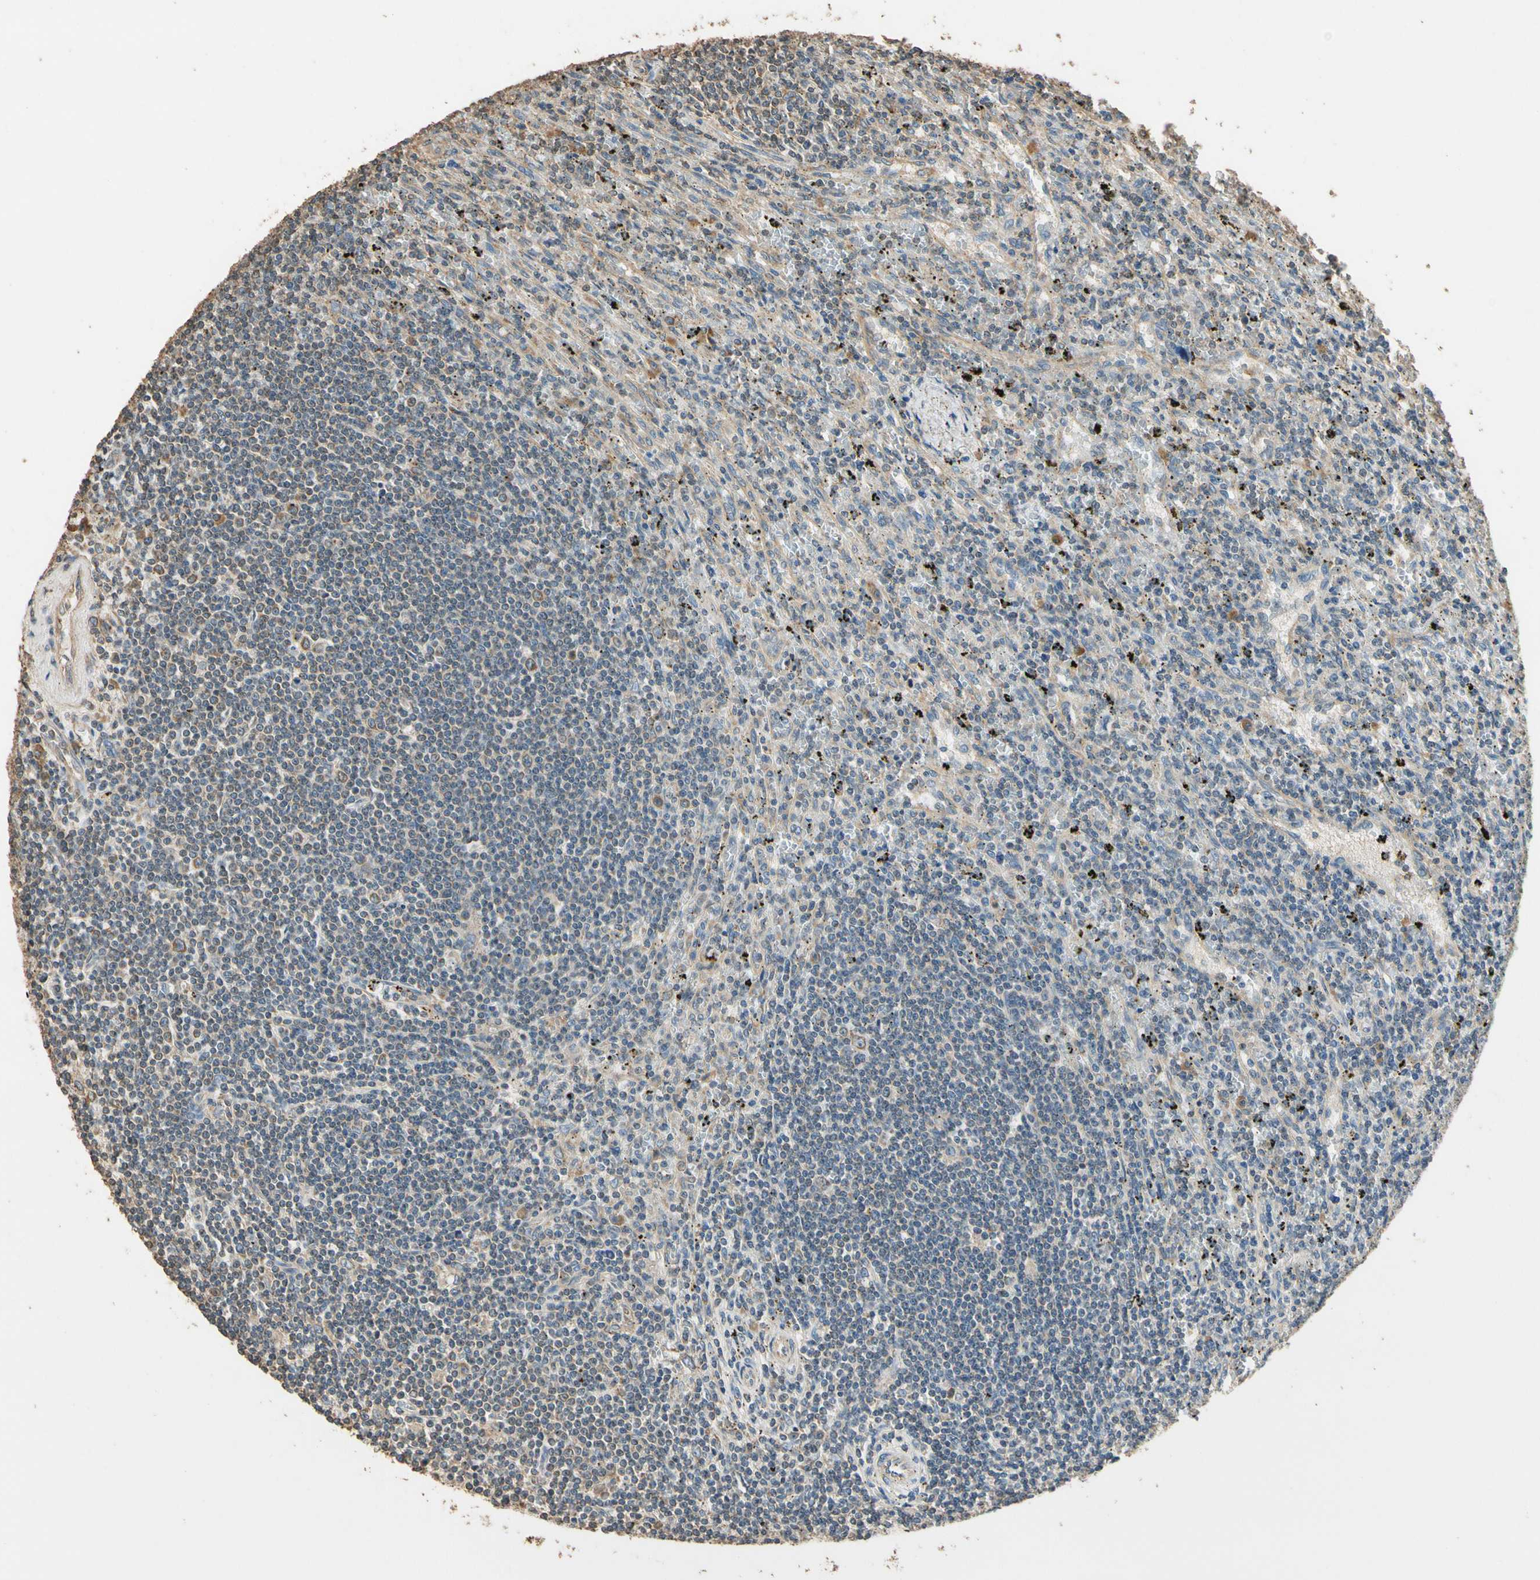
{"staining": {"intensity": "moderate", "quantity": "<25%", "location": "cytoplasmic/membranous"}, "tissue": "lymphoma", "cell_type": "Tumor cells", "image_type": "cancer", "snomed": [{"axis": "morphology", "description": "Malignant lymphoma, non-Hodgkin's type, Low grade"}, {"axis": "topography", "description": "Spleen"}], "caption": "Tumor cells exhibit low levels of moderate cytoplasmic/membranous staining in approximately <25% of cells in lymphoma. (DAB (3,3'-diaminobenzidine) IHC, brown staining for protein, blue staining for nuclei).", "gene": "STX18", "patient": {"sex": "male", "age": 76}}